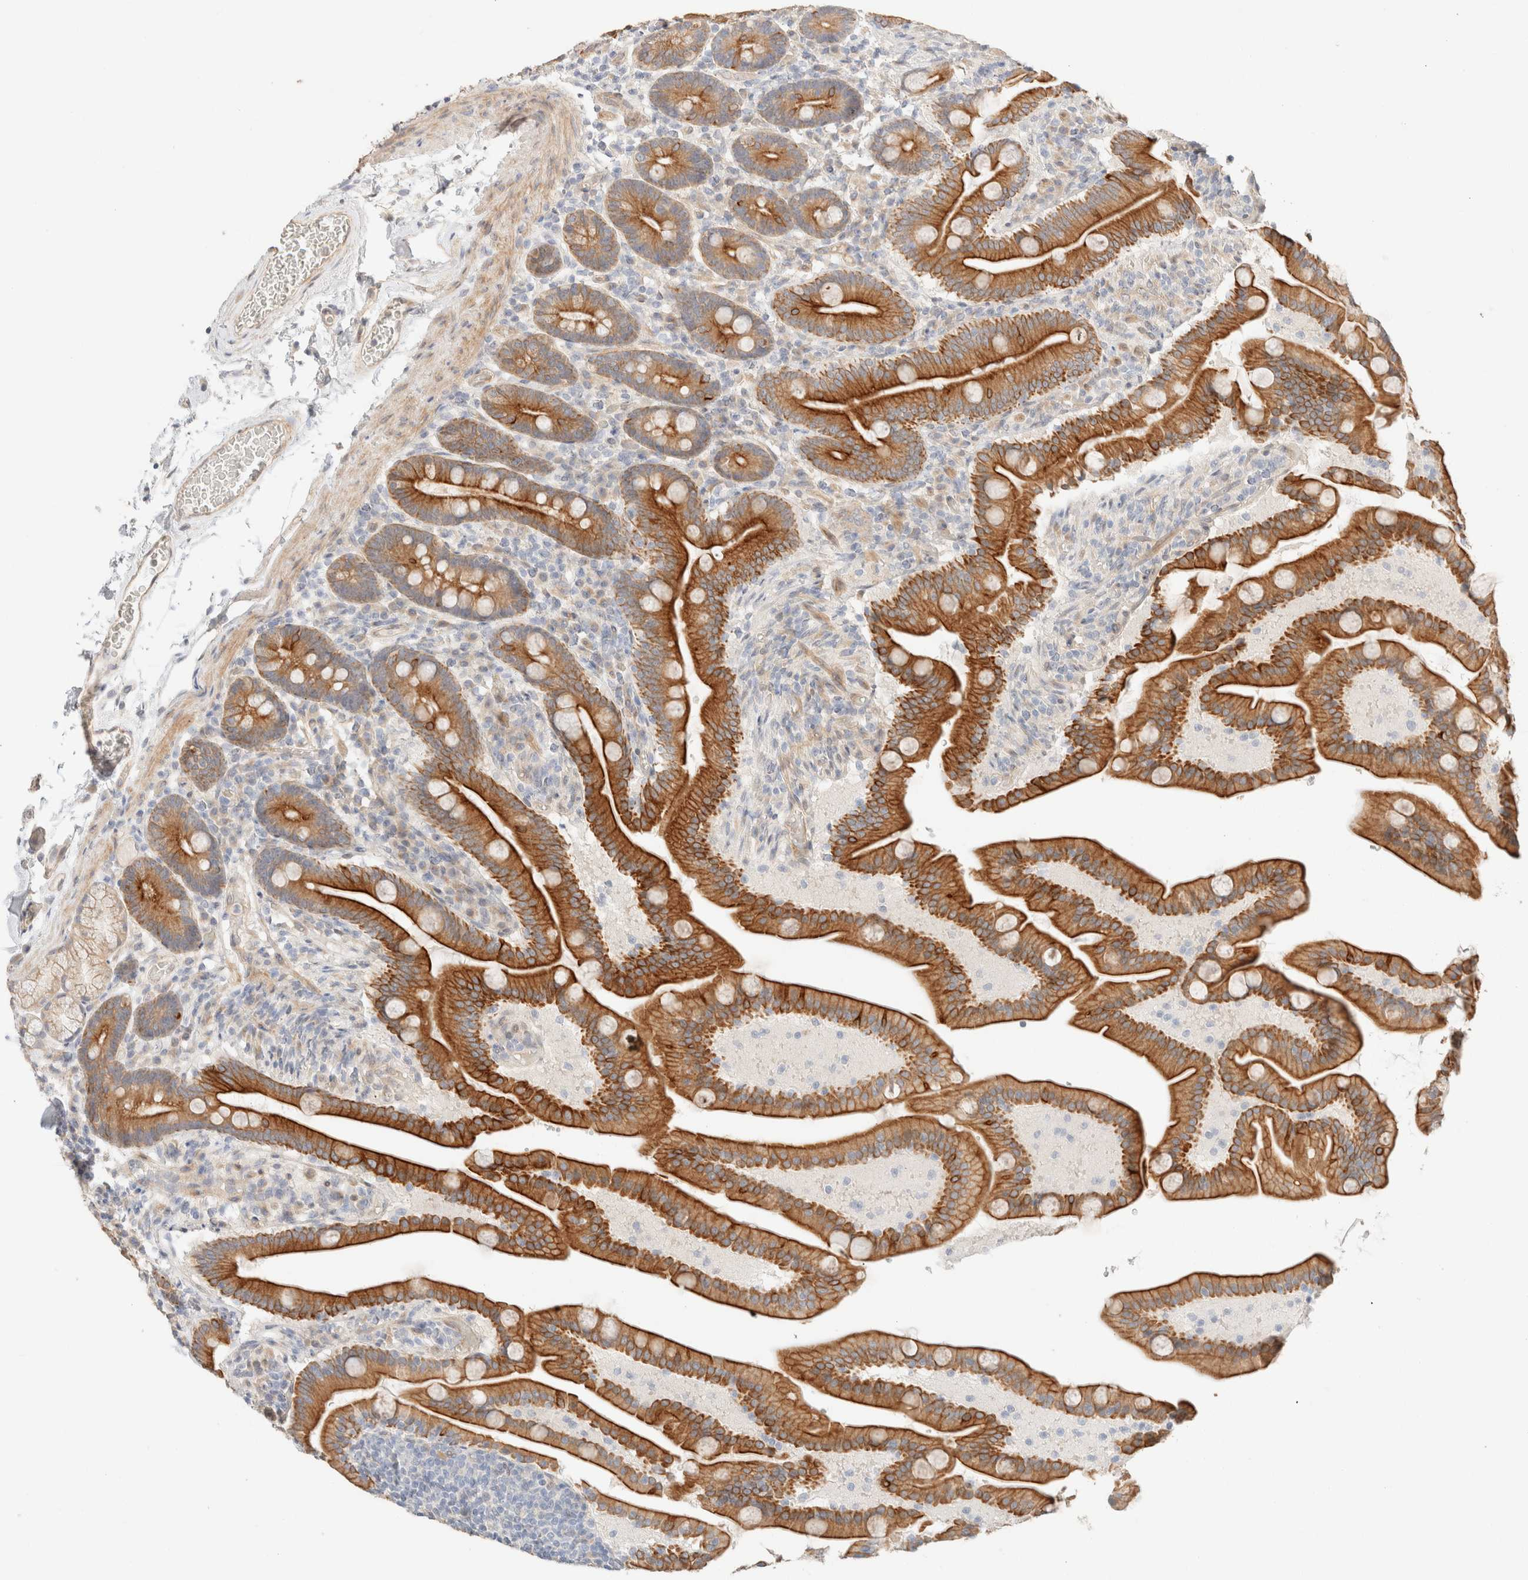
{"staining": {"intensity": "strong", "quantity": ">75%", "location": "cytoplasmic/membranous"}, "tissue": "duodenum", "cell_type": "Glandular cells", "image_type": "normal", "snomed": [{"axis": "morphology", "description": "Normal tissue, NOS"}, {"axis": "topography", "description": "Duodenum"}], "caption": "Strong cytoplasmic/membranous positivity is present in approximately >75% of glandular cells in unremarkable duodenum. The protein is stained brown, and the nuclei are stained in blue (DAB (3,3'-diaminobenzidine) IHC with brightfield microscopy, high magnification).", "gene": "CSNK1E", "patient": {"sex": "male", "age": 54}}